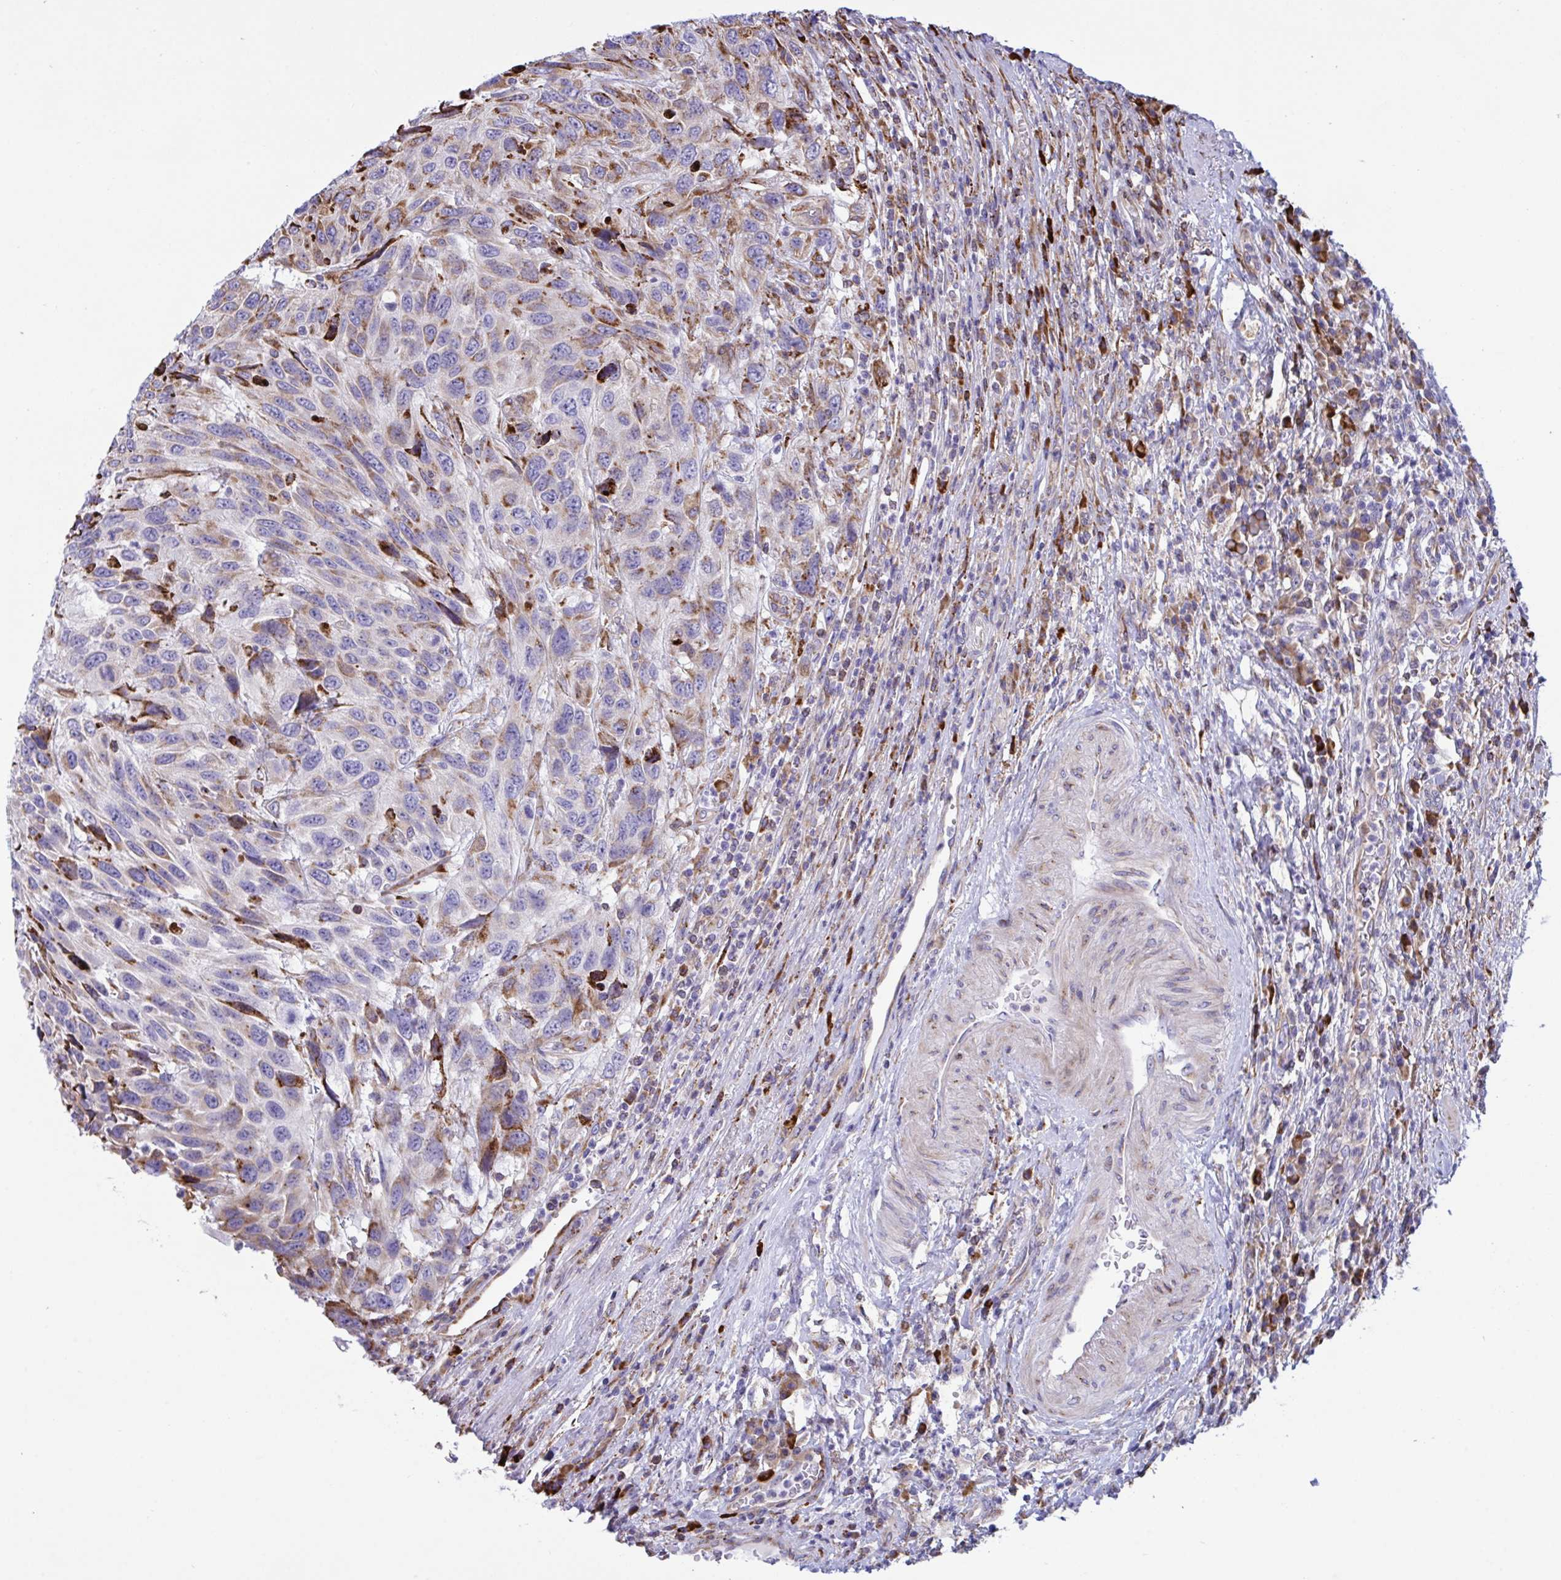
{"staining": {"intensity": "moderate", "quantity": ">75%", "location": "cytoplasmic/membranous"}, "tissue": "urothelial cancer", "cell_type": "Tumor cells", "image_type": "cancer", "snomed": [{"axis": "morphology", "description": "Urothelial carcinoma, High grade"}, {"axis": "topography", "description": "Urinary bladder"}], "caption": "Urothelial carcinoma (high-grade) stained for a protein shows moderate cytoplasmic/membranous positivity in tumor cells.", "gene": "PEAK3", "patient": {"sex": "female", "age": 70}}